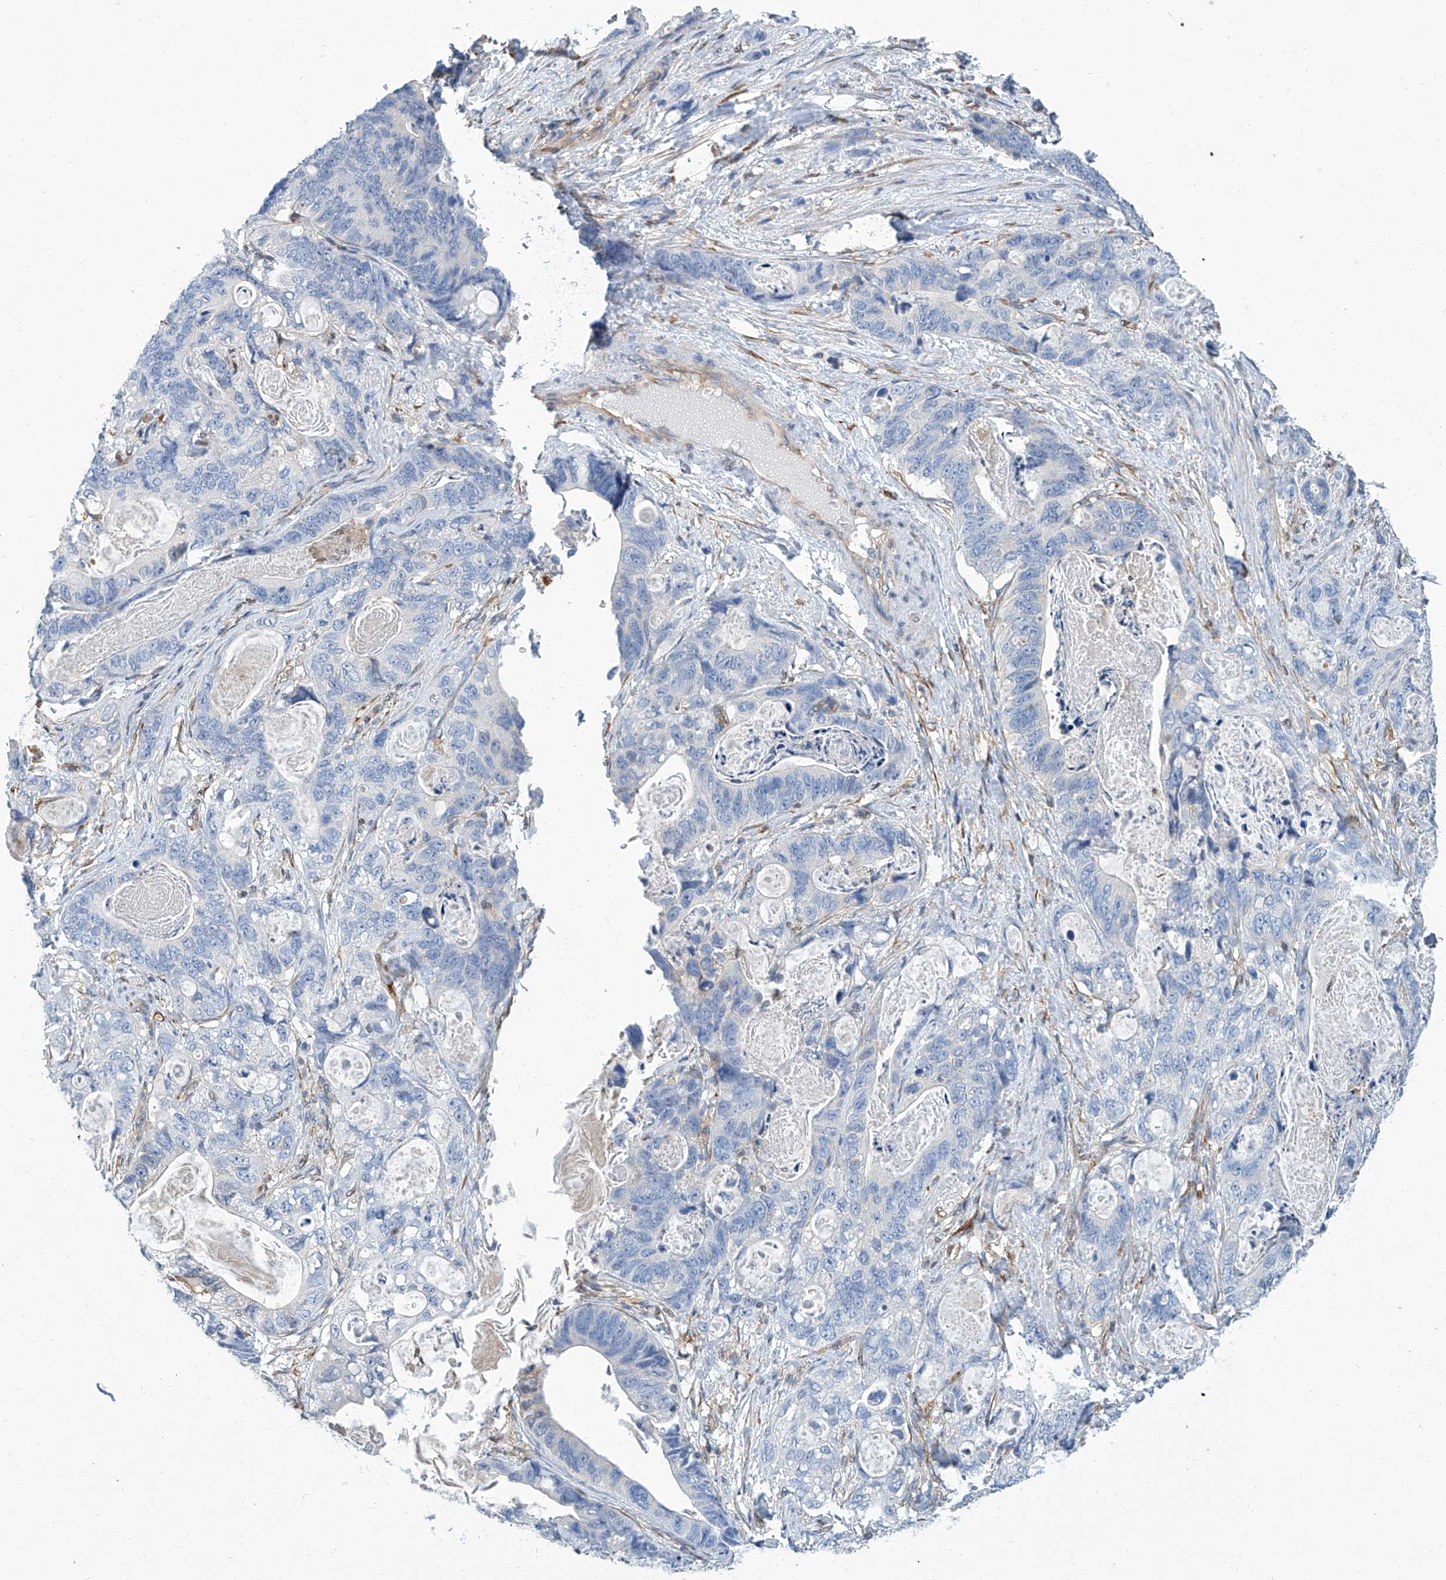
{"staining": {"intensity": "negative", "quantity": "none", "location": "none"}, "tissue": "stomach cancer", "cell_type": "Tumor cells", "image_type": "cancer", "snomed": [{"axis": "morphology", "description": "Normal tissue, NOS"}, {"axis": "morphology", "description": "Adenocarcinoma, NOS"}, {"axis": "topography", "description": "Stomach"}], "caption": "There is no significant positivity in tumor cells of stomach cancer (adenocarcinoma).", "gene": "PSMB10", "patient": {"sex": "female", "age": 89}}